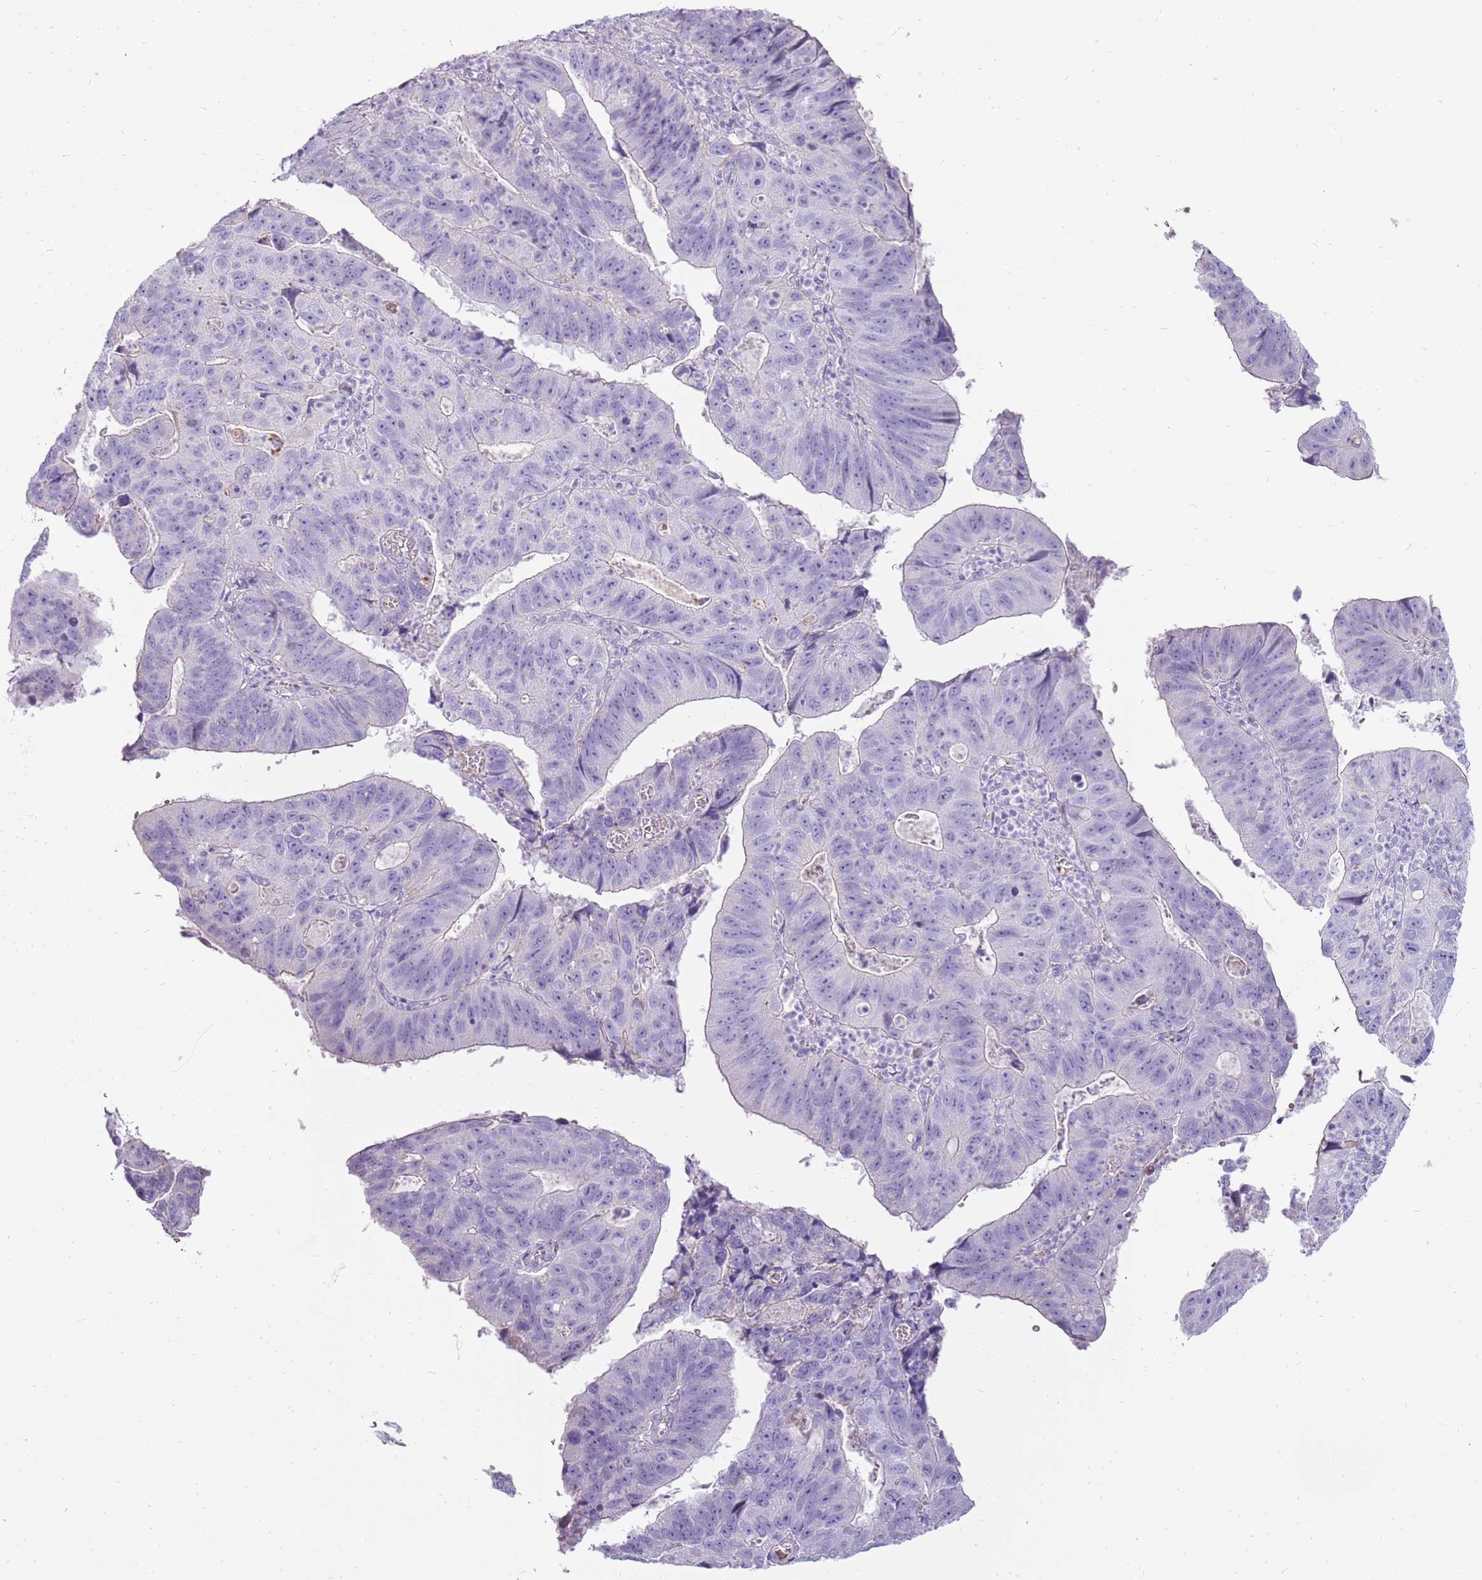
{"staining": {"intensity": "negative", "quantity": "none", "location": "none"}, "tissue": "stomach cancer", "cell_type": "Tumor cells", "image_type": "cancer", "snomed": [{"axis": "morphology", "description": "Adenocarcinoma, NOS"}, {"axis": "topography", "description": "Stomach"}], "caption": "Tumor cells are negative for protein expression in human stomach cancer (adenocarcinoma). (DAB (3,3'-diaminobenzidine) immunohistochemistry with hematoxylin counter stain).", "gene": "MCUB", "patient": {"sex": "male", "age": 59}}